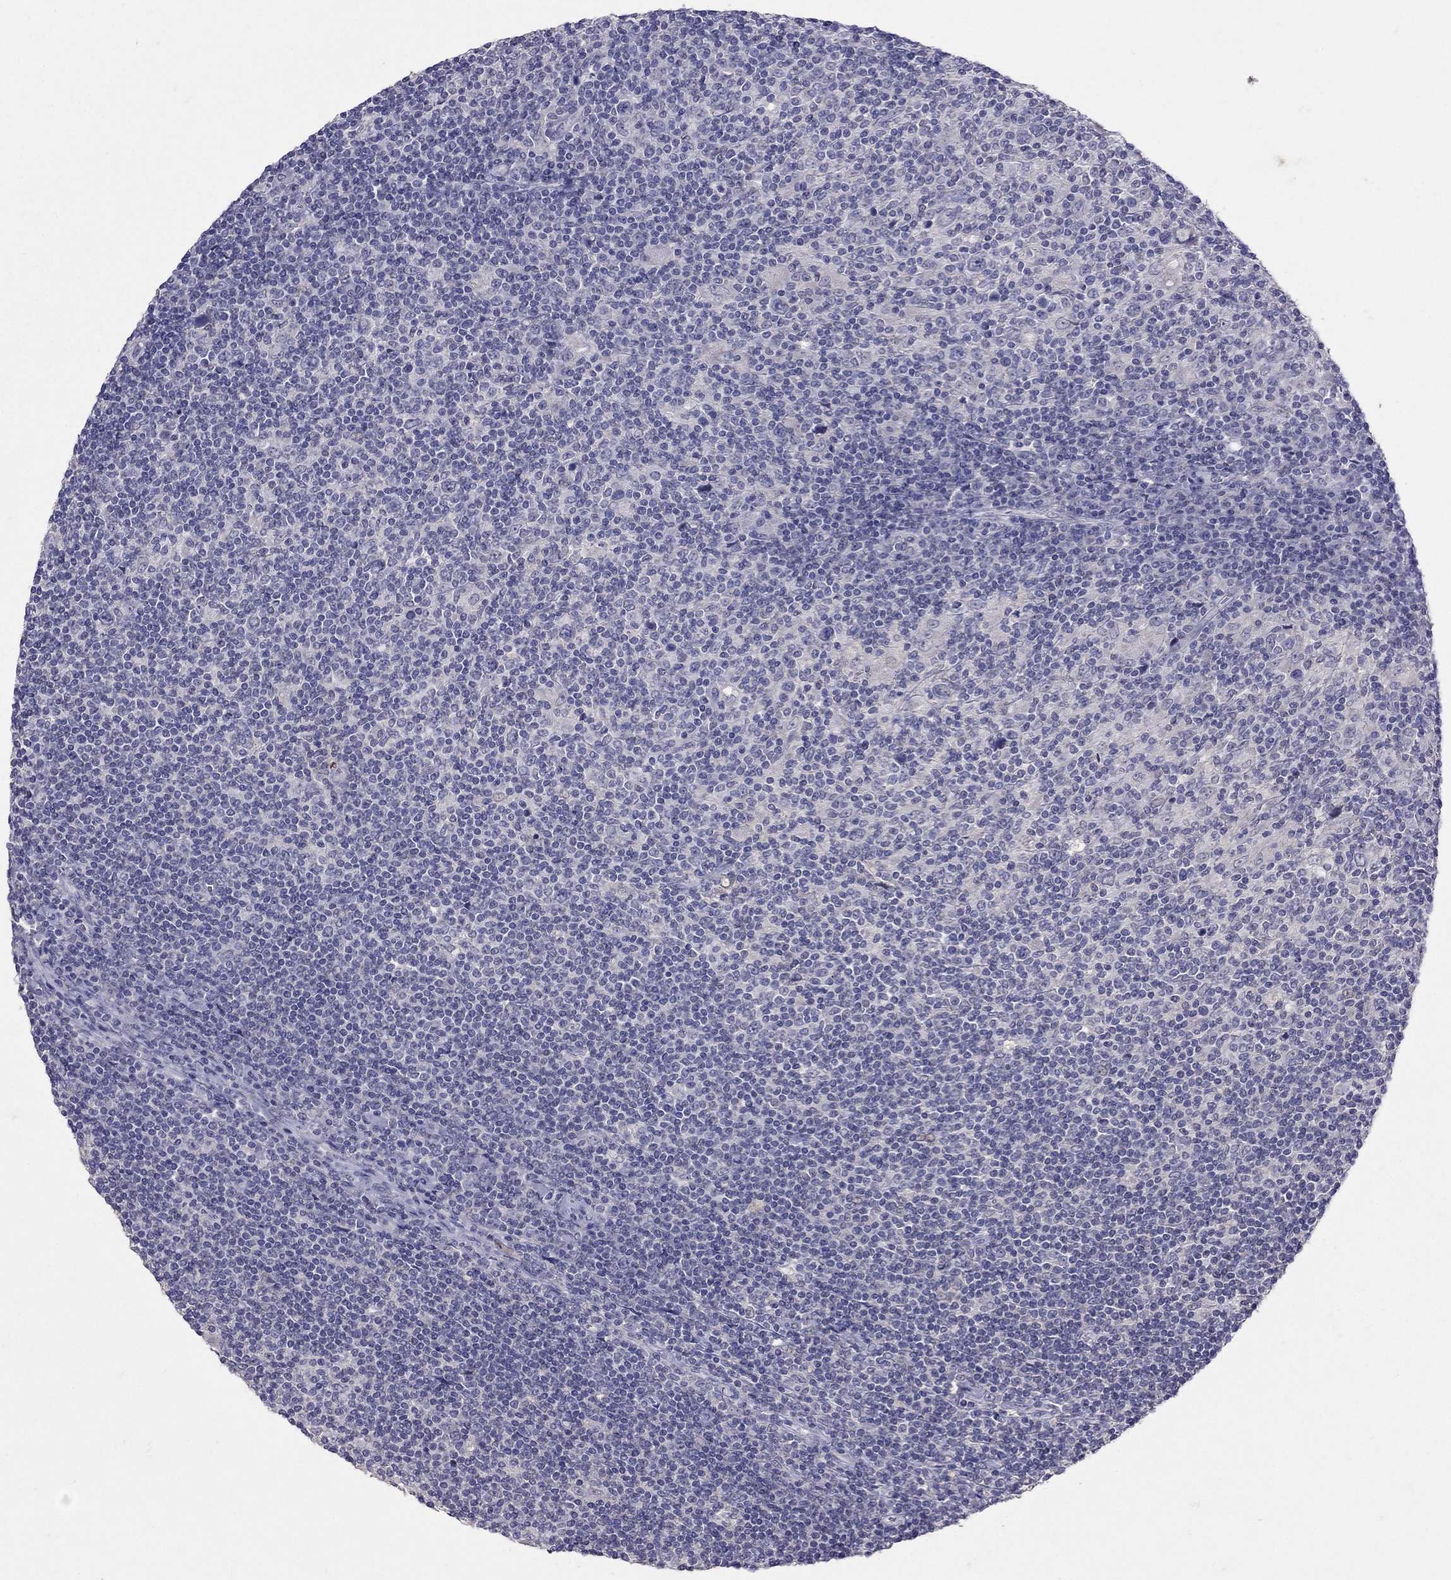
{"staining": {"intensity": "negative", "quantity": "none", "location": "none"}, "tissue": "lymphoma", "cell_type": "Tumor cells", "image_type": "cancer", "snomed": [{"axis": "morphology", "description": "Hodgkin's disease, NOS"}, {"axis": "topography", "description": "Lymph node"}], "caption": "High power microscopy micrograph of an IHC histopathology image of Hodgkin's disease, revealing no significant positivity in tumor cells. (DAB IHC, high magnification).", "gene": "FST", "patient": {"sex": "male", "age": 40}}